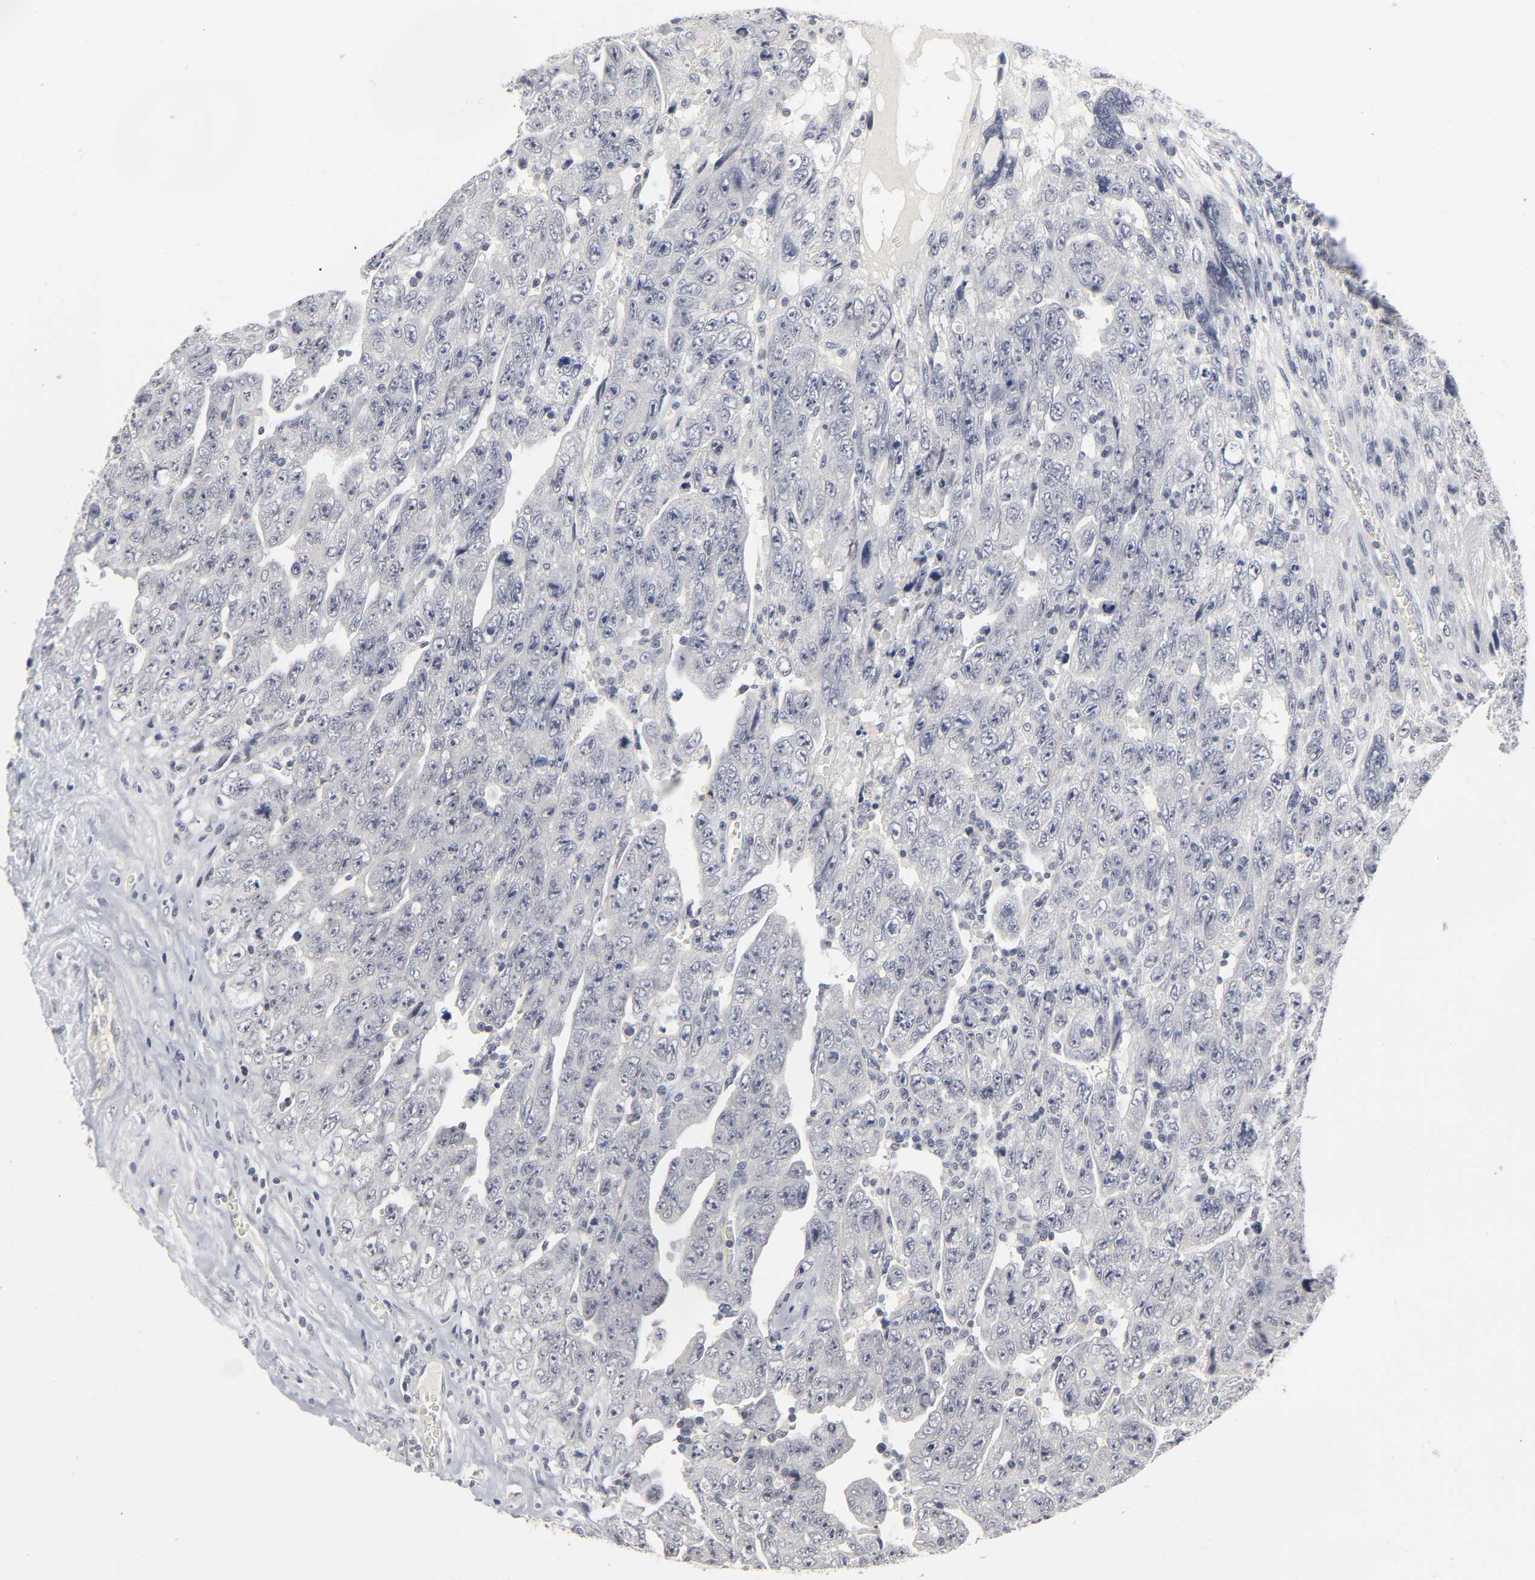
{"staining": {"intensity": "negative", "quantity": "none", "location": "none"}, "tissue": "testis cancer", "cell_type": "Tumor cells", "image_type": "cancer", "snomed": [{"axis": "morphology", "description": "Carcinoma, Embryonal, NOS"}, {"axis": "topography", "description": "Testis"}], "caption": "DAB immunohistochemical staining of testis cancer (embryonal carcinoma) exhibits no significant positivity in tumor cells.", "gene": "TCAP", "patient": {"sex": "male", "age": 28}}